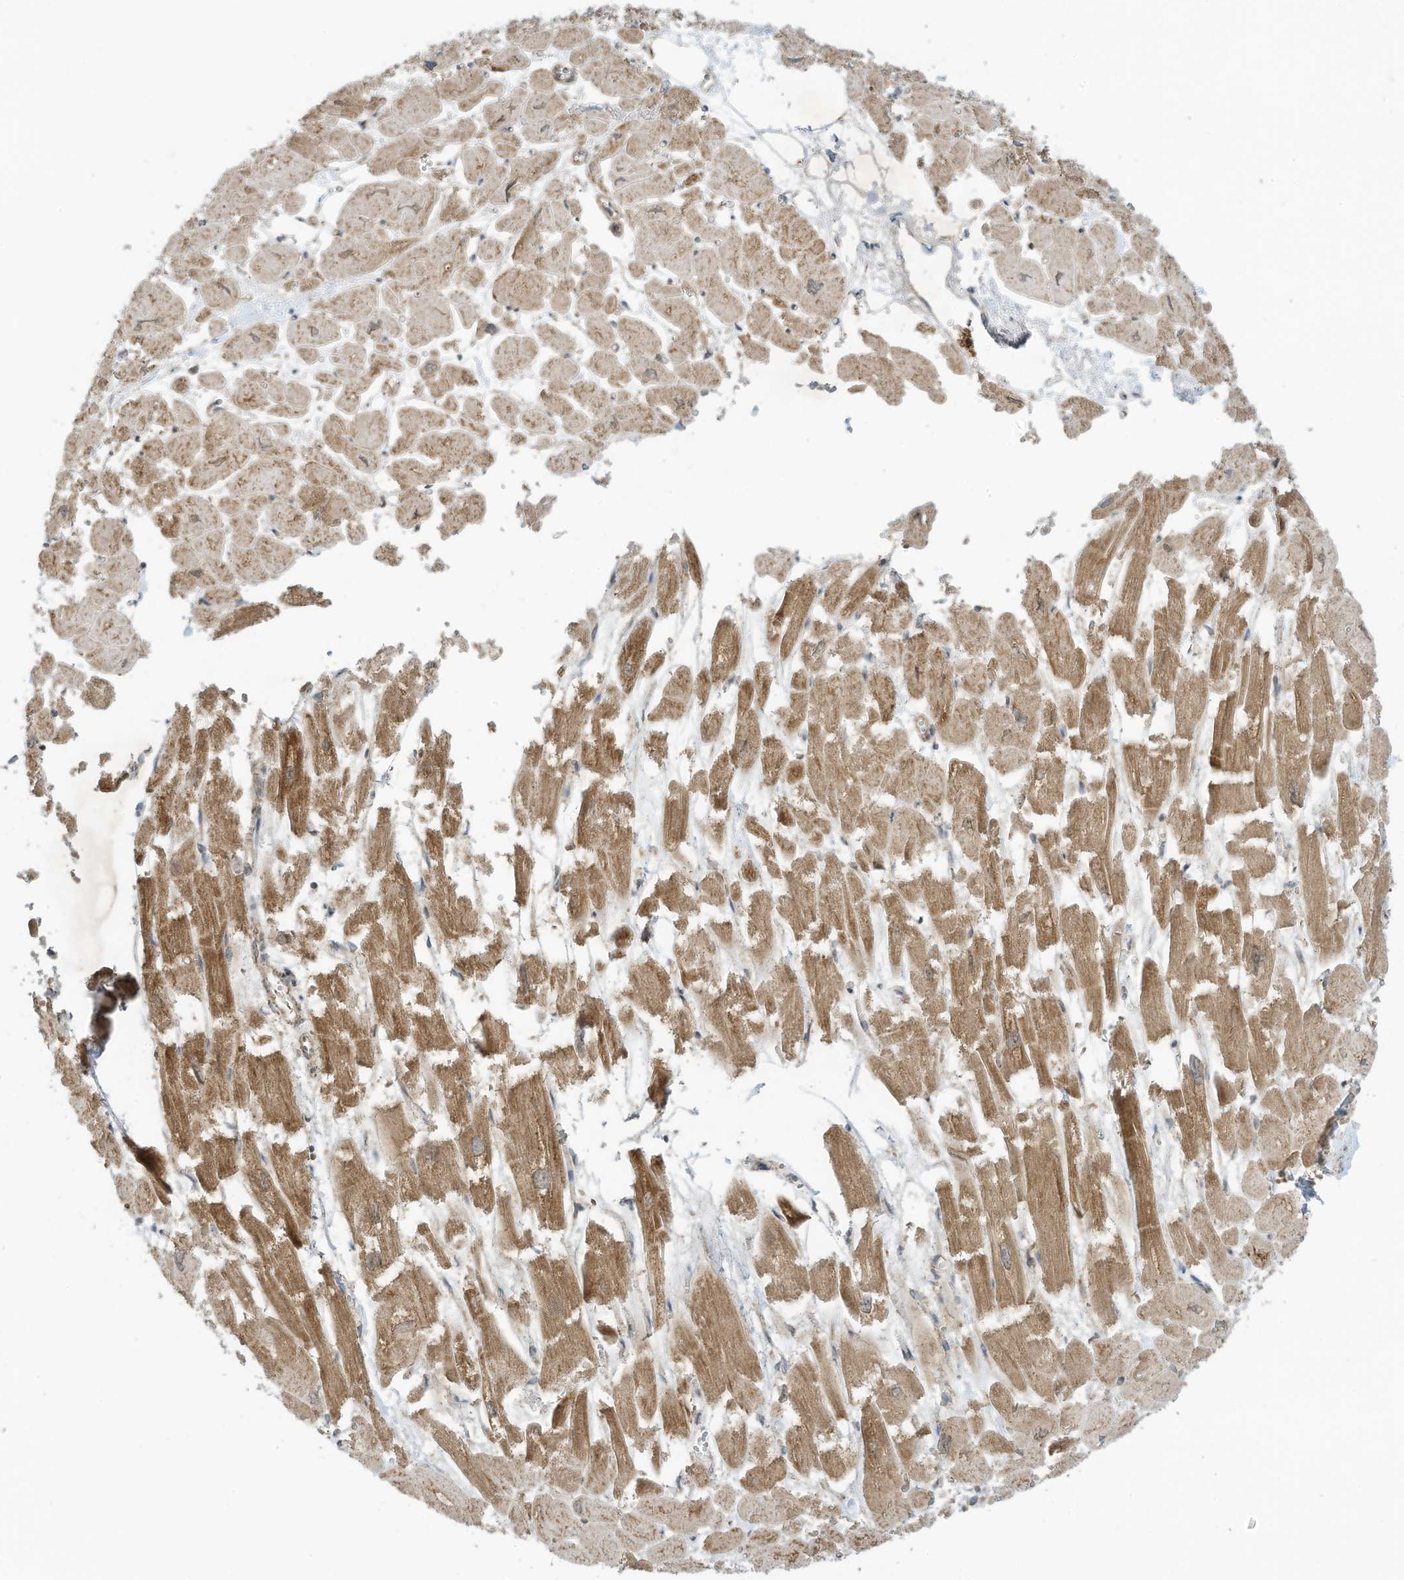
{"staining": {"intensity": "moderate", "quantity": "25%-75%", "location": "cytoplasmic/membranous"}, "tissue": "heart muscle", "cell_type": "Cardiomyocytes", "image_type": "normal", "snomed": [{"axis": "morphology", "description": "Normal tissue, NOS"}, {"axis": "topography", "description": "Heart"}], "caption": "Immunohistochemistry histopathology image of unremarkable human heart muscle stained for a protein (brown), which reveals medium levels of moderate cytoplasmic/membranous staining in about 25%-75% of cardiomyocytes.", "gene": "METTL6", "patient": {"sex": "male", "age": 54}}